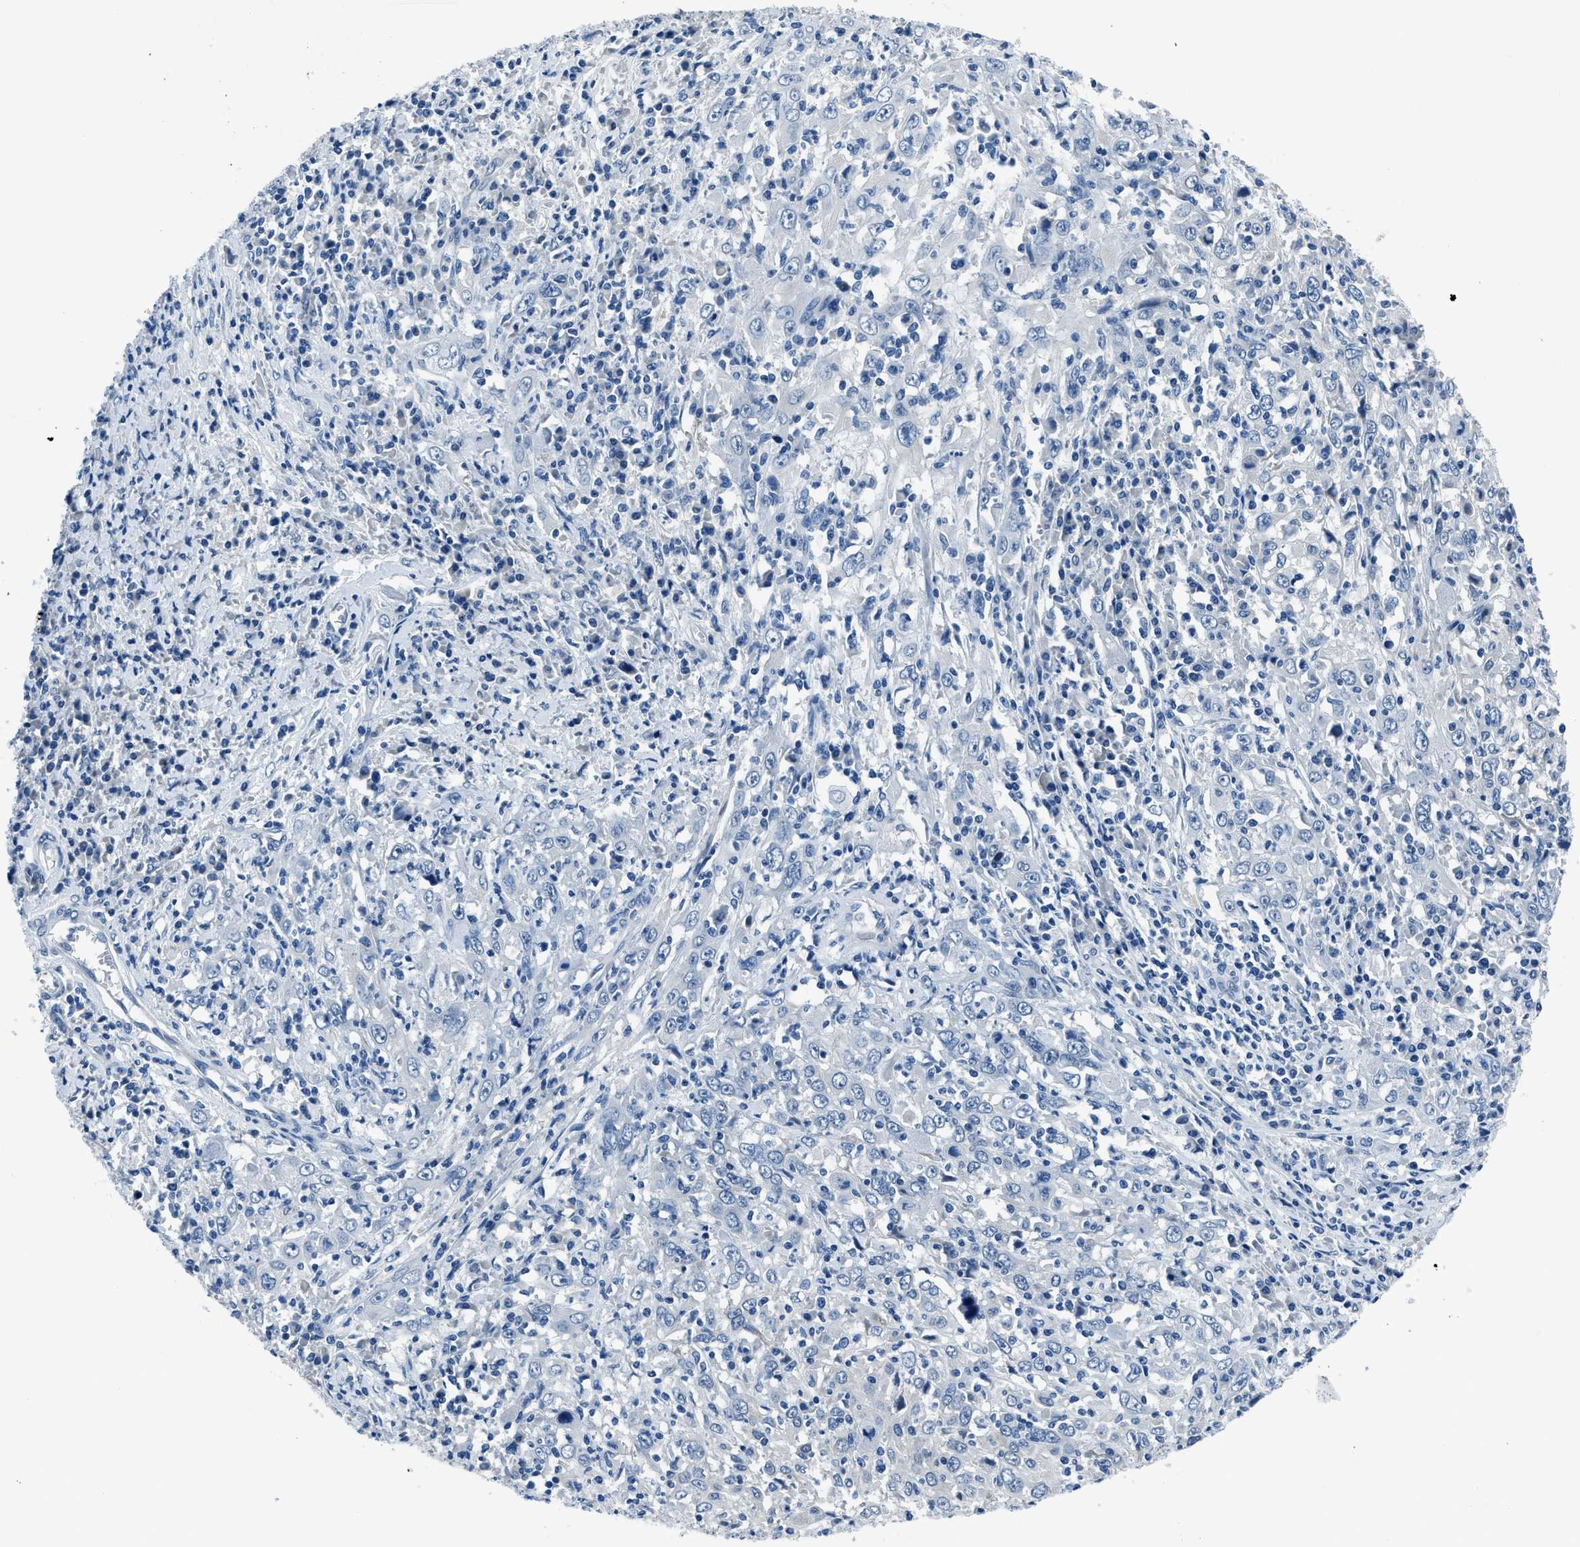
{"staining": {"intensity": "negative", "quantity": "none", "location": "none"}, "tissue": "cervical cancer", "cell_type": "Tumor cells", "image_type": "cancer", "snomed": [{"axis": "morphology", "description": "Squamous cell carcinoma, NOS"}, {"axis": "topography", "description": "Cervix"}], "caption": "Photomicrograph shows no protein positivity in tumor cells of cervical cancer tissue.", "gene": "GJA3", "patient": {"sex": "female", "age": 46}}